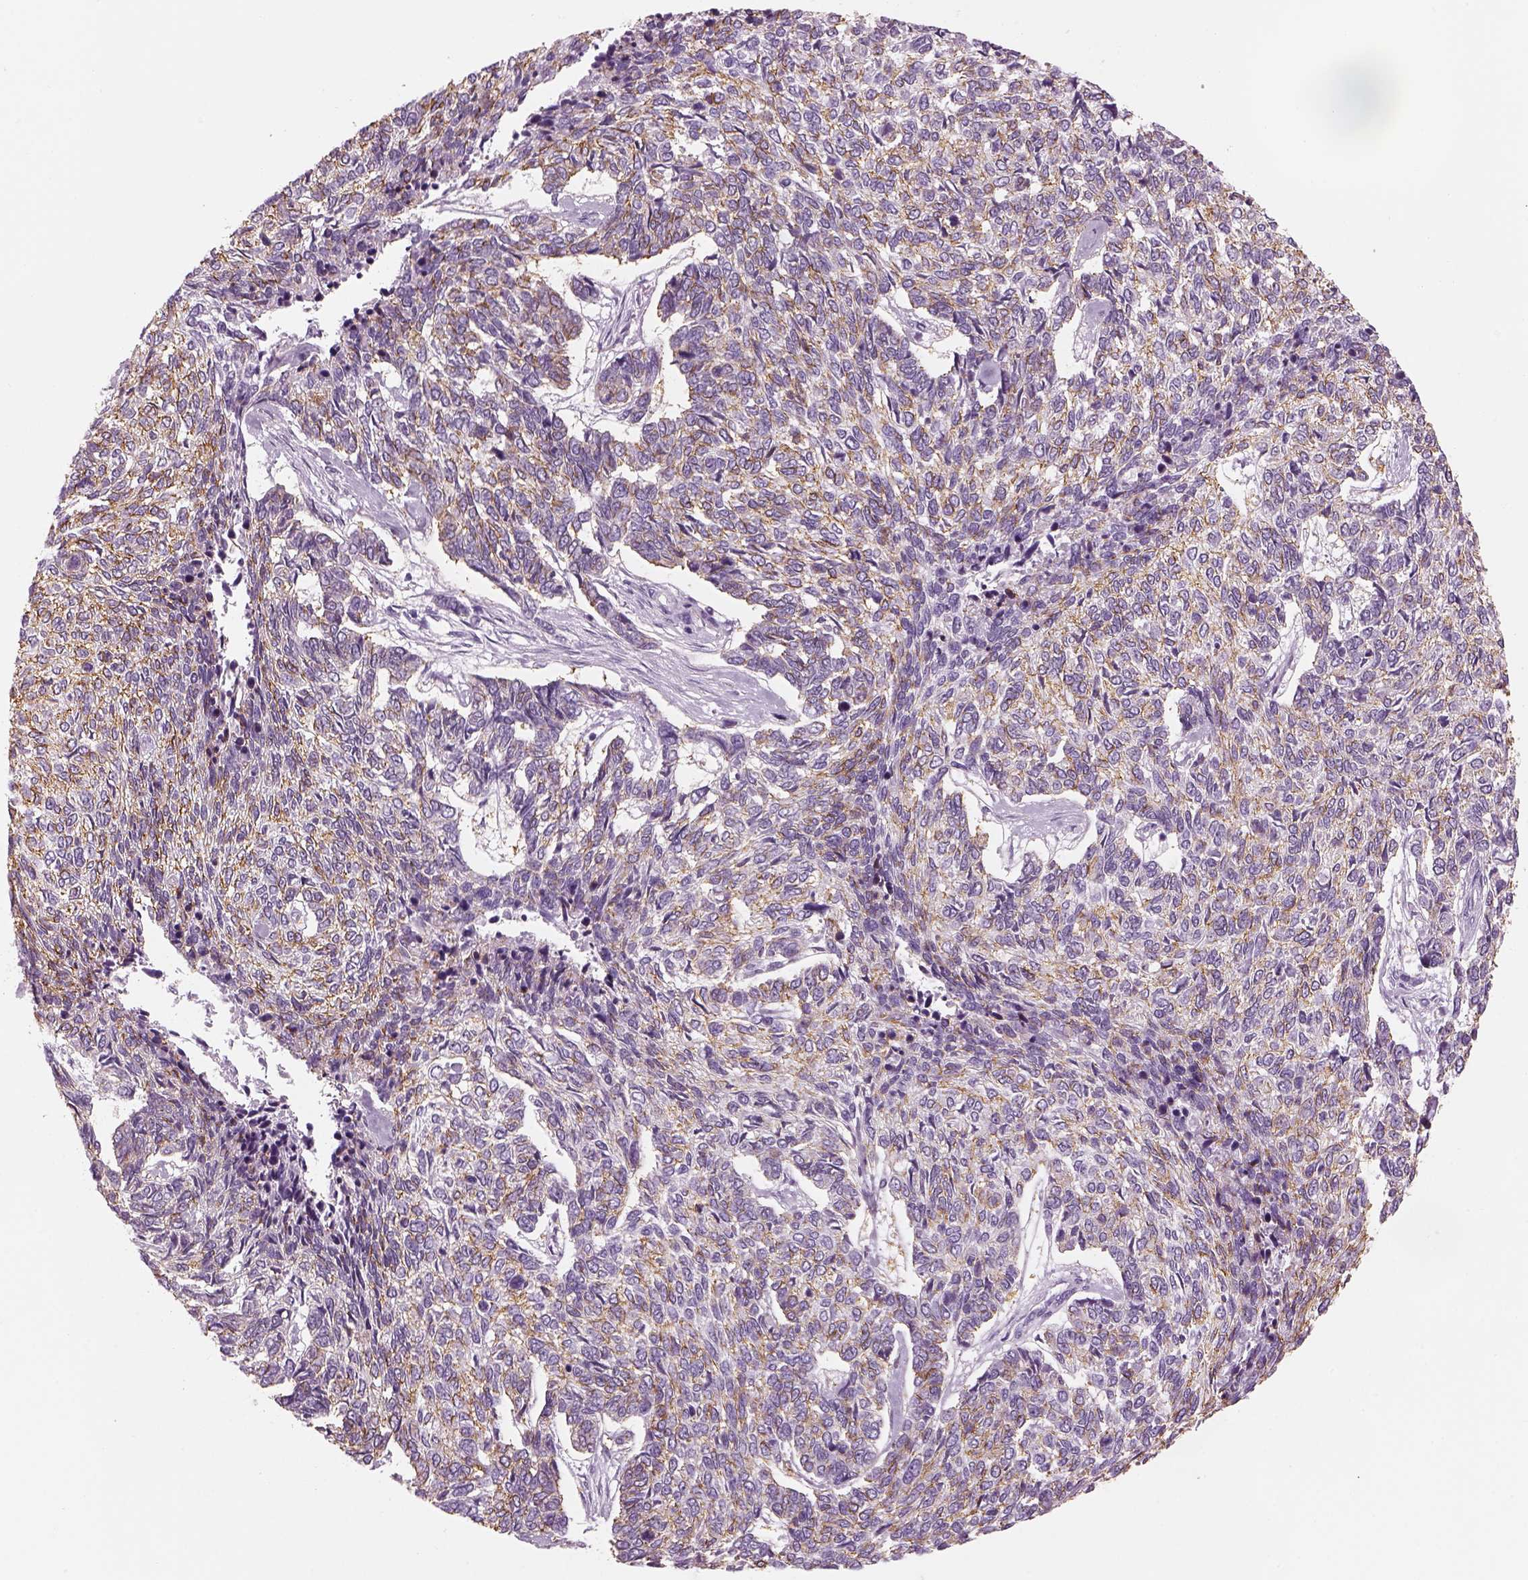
{"staining": {"intensity": "moderate", "quantity": "25%-75%", "location": "cytoplasmic/membranous"}, "tissue": "skin cancer", "cell_type": "Tumor cells", "image_type": "cancer", "snomed": [{"axis": "morphology", "description": "Basal cell carcinoma"}, {"axis": "topography", "description": "Skin"}], "caption": "Immunohistochemistry of skin basal cell carcinoma shows medium levels of moderate cytoplasmic/membranous staining in about 25%-75% of tumor cells. (DAB (3,3'-diaminobenzidine) IHC with brightfield microscopy, high magnification).", "gene": "SAG", "patient": {"sex": "female", "age": 65}}